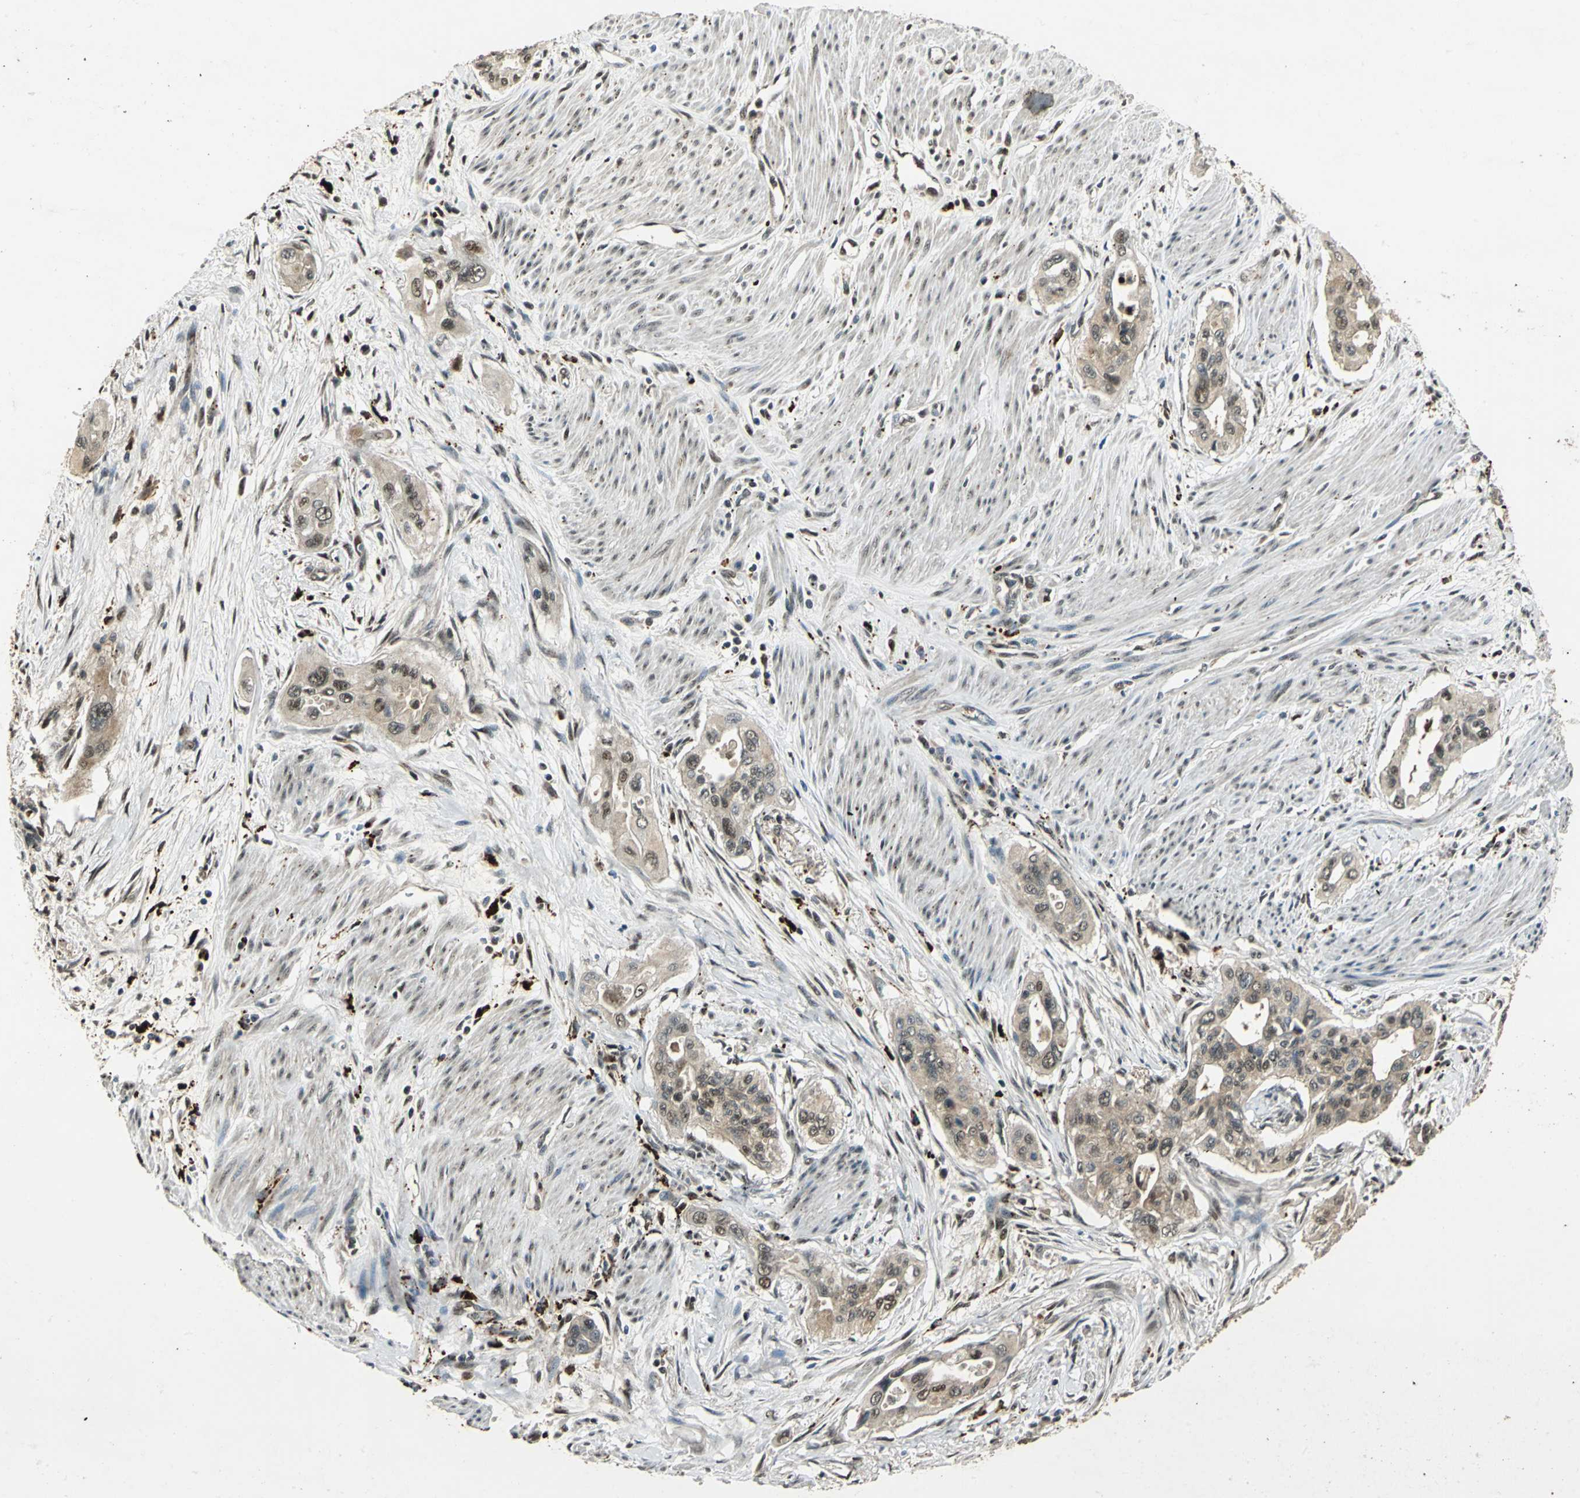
{"staining": {"intensity": "weak", "quantity": ">75%", "location": "cytoplasmic/membranous,nuclear"}, "tissue": "pancreatic cancer", "cell_type": "Tumor cells", "image_type": "cancer", "snomed": [{"axis": "morphology", "description": "Adenocarcinoma, NOS"}, {"axis": "topography", "description": "Pancreas"}], "caption": "Protein analysis of pancreatic cancer tissue reveals weak cytoplasmic/membranous and nuclear staining in about >75% of tumor cells.", "gene": "PPP1R13L", "patient": {"sex": "male", "age": 77}}